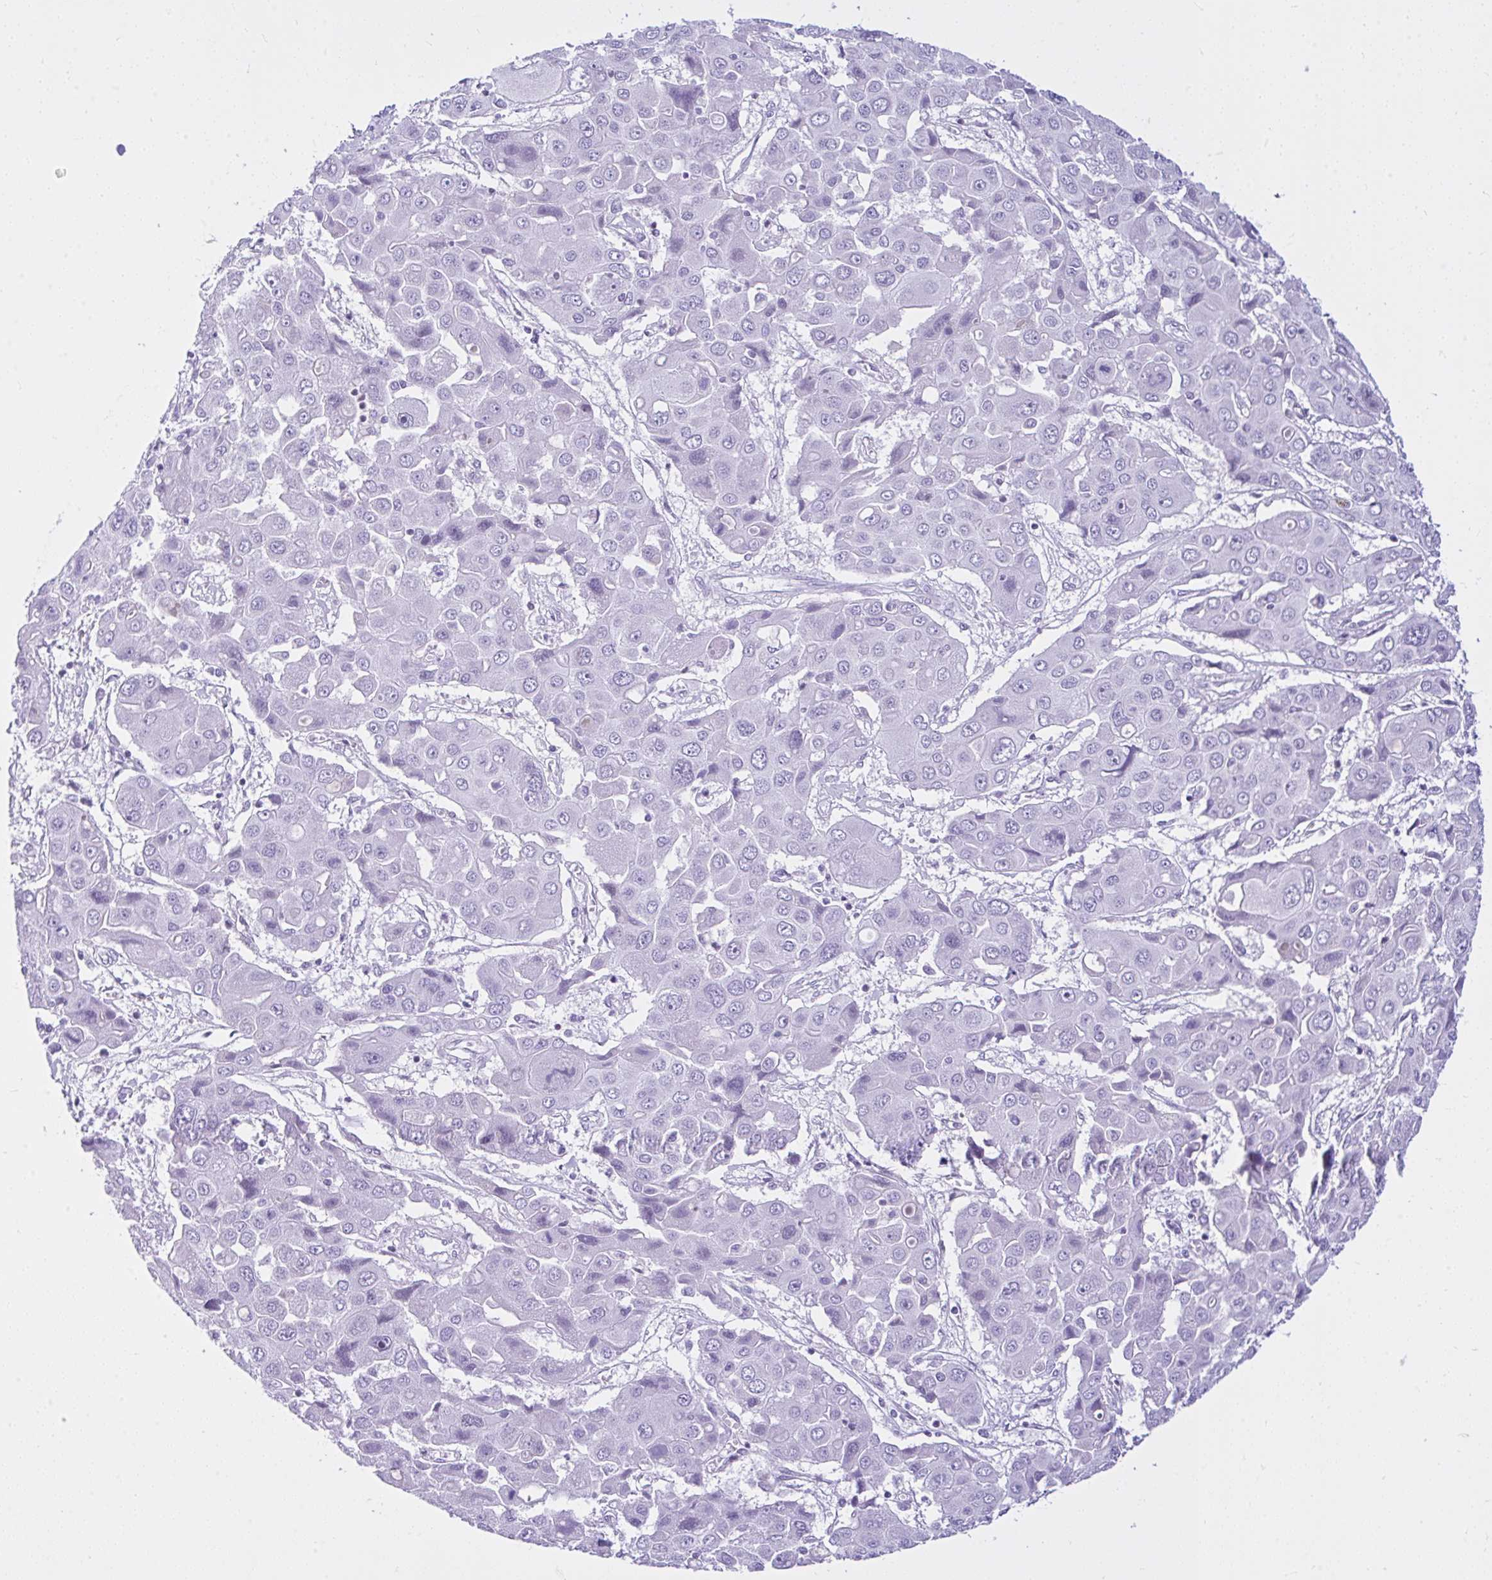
{"staining": {"intensity": "negative", "quantity": "none", "location": "none"}, "tissue": "liver cancer", "cell_type": "Tumor cells", "image_type": "cancer", "snomed": [{"axis": "morphology", "description": "Cholangiocarcinoma"}, {"axis": "topography", "description": "Liver"}], "caption": "Liver cancer (cholangiocarcinoma) was stained to show a protein in brown. There is no significant positivity in tumor cells.", "gene": "KRT27", "patient": {"sex": "male", "age": 67}}